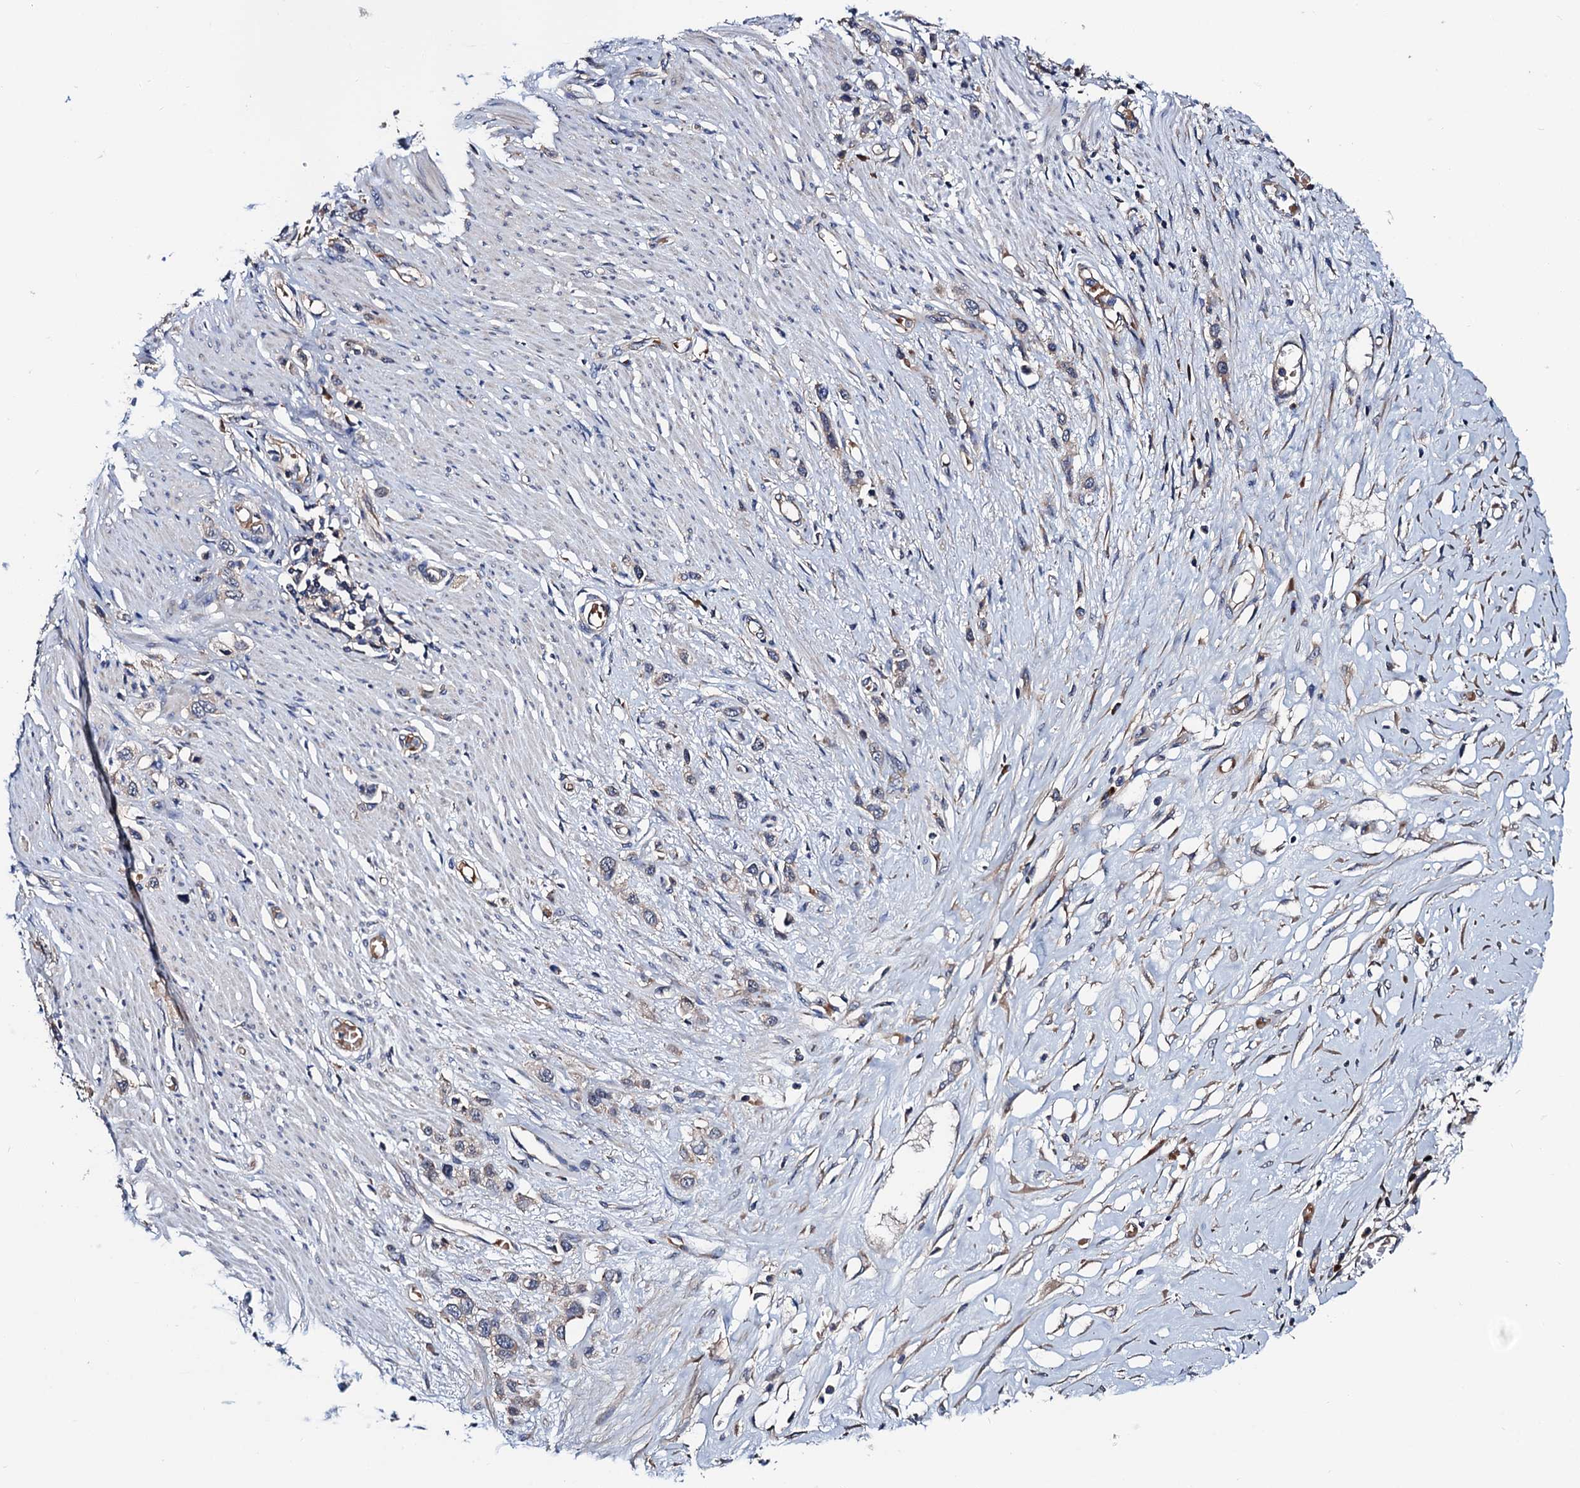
{"staining": {"intensity": "weak", "quantity": "25%-75%", "location": "cytoplasmic/membranous"}, "tissue": "stomach cancer", "cell_type": "Tumor cells", "image_type": "cancer", "snomed": [{"axis": "morphology", "description": "Adenocarcinoma, NOS"}, {"axis": "morphology", "description": "Adenocarcinoma, High grade"}, {"axis": "topography", "description": "Stomach, upper"}, {"axis": "topography", "description": "Stomach, lower"}], "caption": "Human stomach cancer (adenocarcinoma (high-grade)) stained for a protein (brown) exhibits weak cytoplasmic/membranous positive positivity in about 25%-75% of tumor cells.", "gene": "TRMT112", "patient": {"sex": "female", "age": 65}}